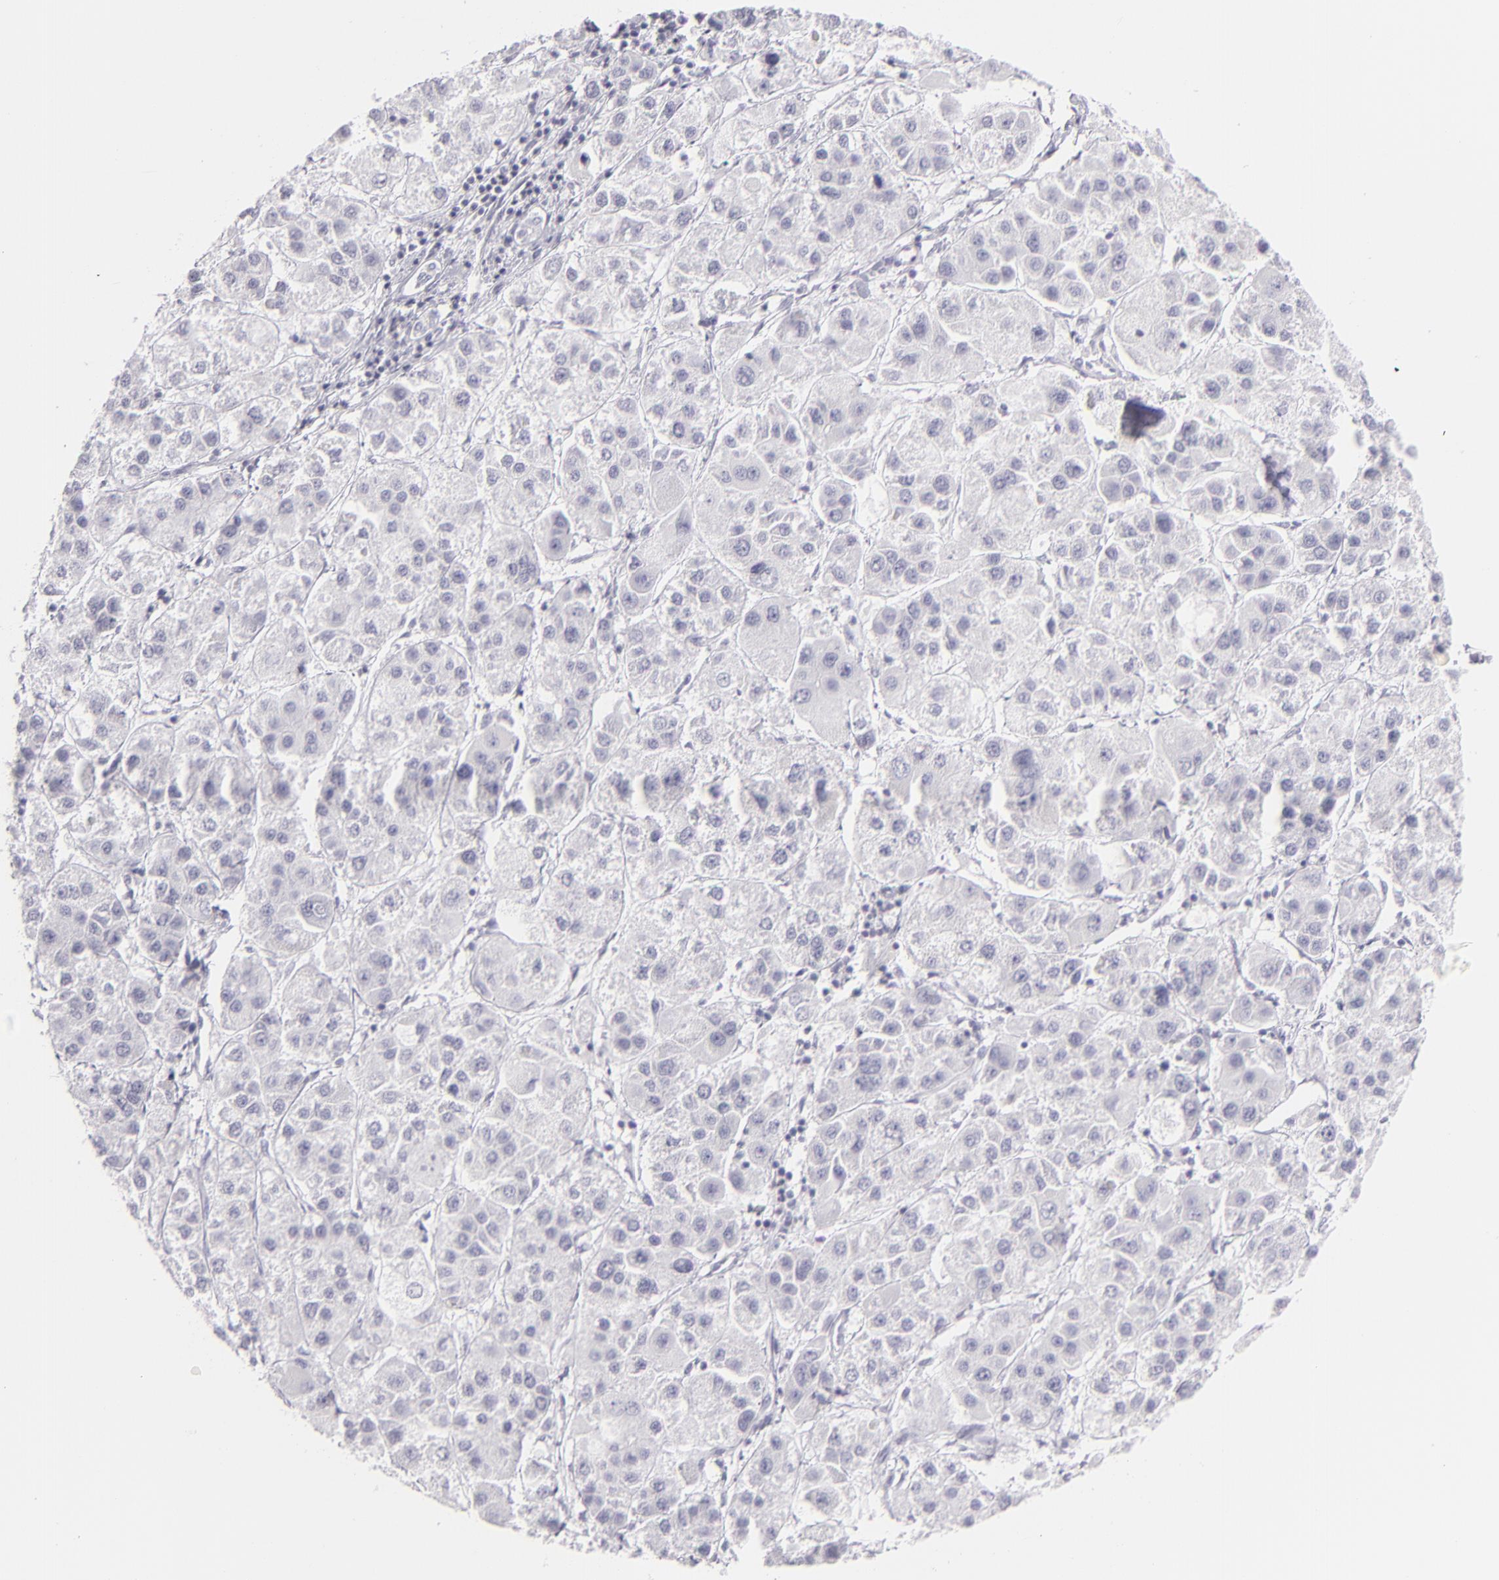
{"staining": {"intensity": "negative", "quantity": "none", "location": "none"}, "tissue": "liver cancer", "cell_type": "Tumor cells", "image_type": "cancer", "snomed": [{"axis": "morphology", "description": "Carcinoma, Hepatocellular, NOS"}, {"axis": "topography", "description": "Liver"}], "caption": "Immunohistochemistry micrograph of liver cancer stained for a protein (brown), which displays no positivity in tumor cells. The staining is performed using DAB brown chromogen with nuclei counter-stained in using hematoxylin.", "gene": "FLG", "patient": {"sex": "female", "age": 85}}